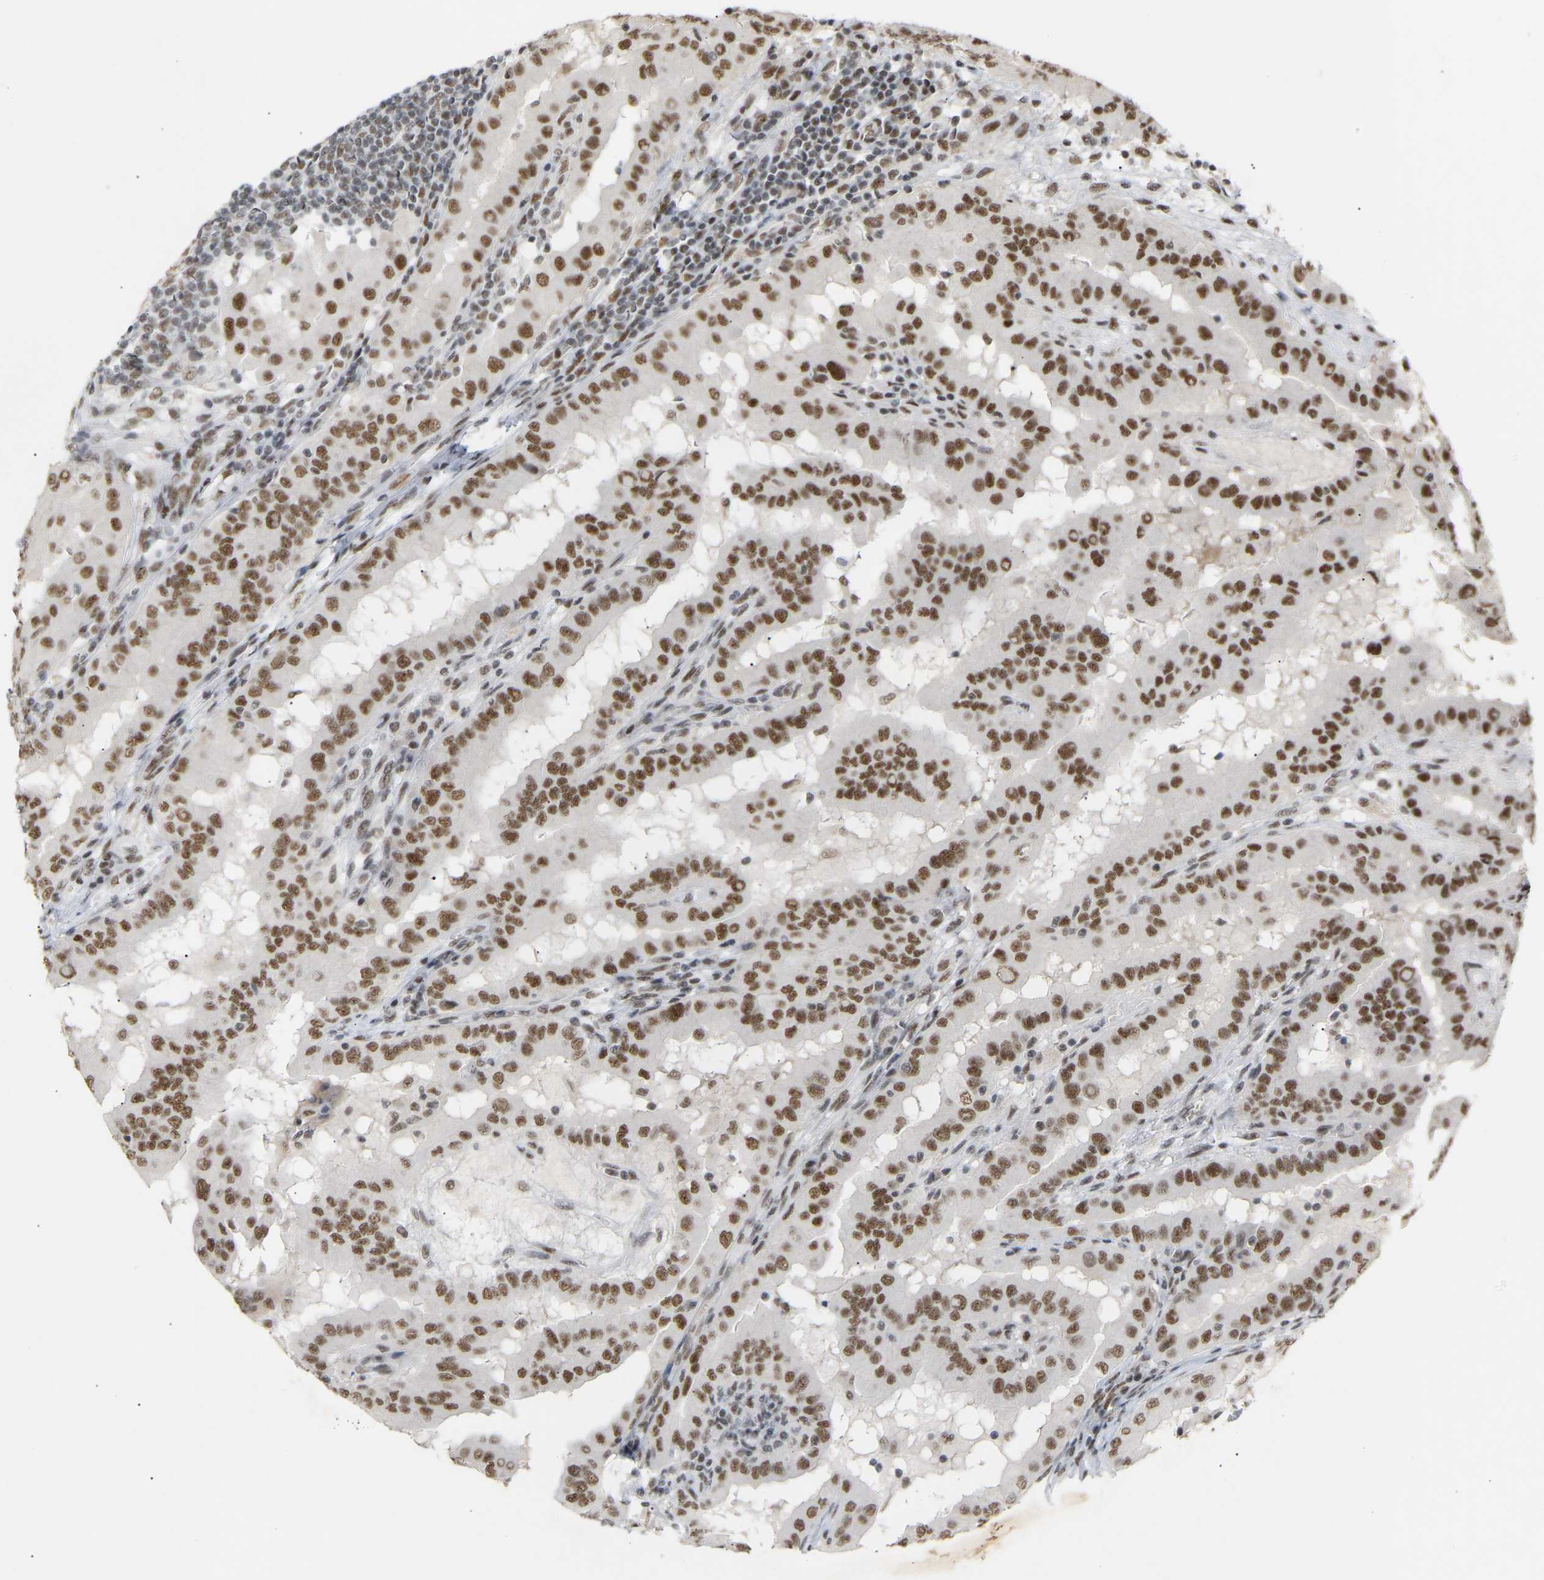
{"staining": {"intensity": "strong", "quantity": ">75%", "location": "nuclear"}, "tissue": "thyroid cancer", "cell_type": "Tumor cells", "image_type": "cancer", "snomed": [{"axis": "morphology", "description": "Papillary adenocarcinoma, NOS"}, {"axis": "topography", "description": "Thyroid gland"}], "caption": "Protein expression analysis of thyroid papillary adenocarcinoma displays strong nuclear expression in approximately >75% of tumor cells. (DAB IHC with brightfield microscopy, high magnification).", "gene": "NELFB", "patient": {"sex": "male", "age": 33}}